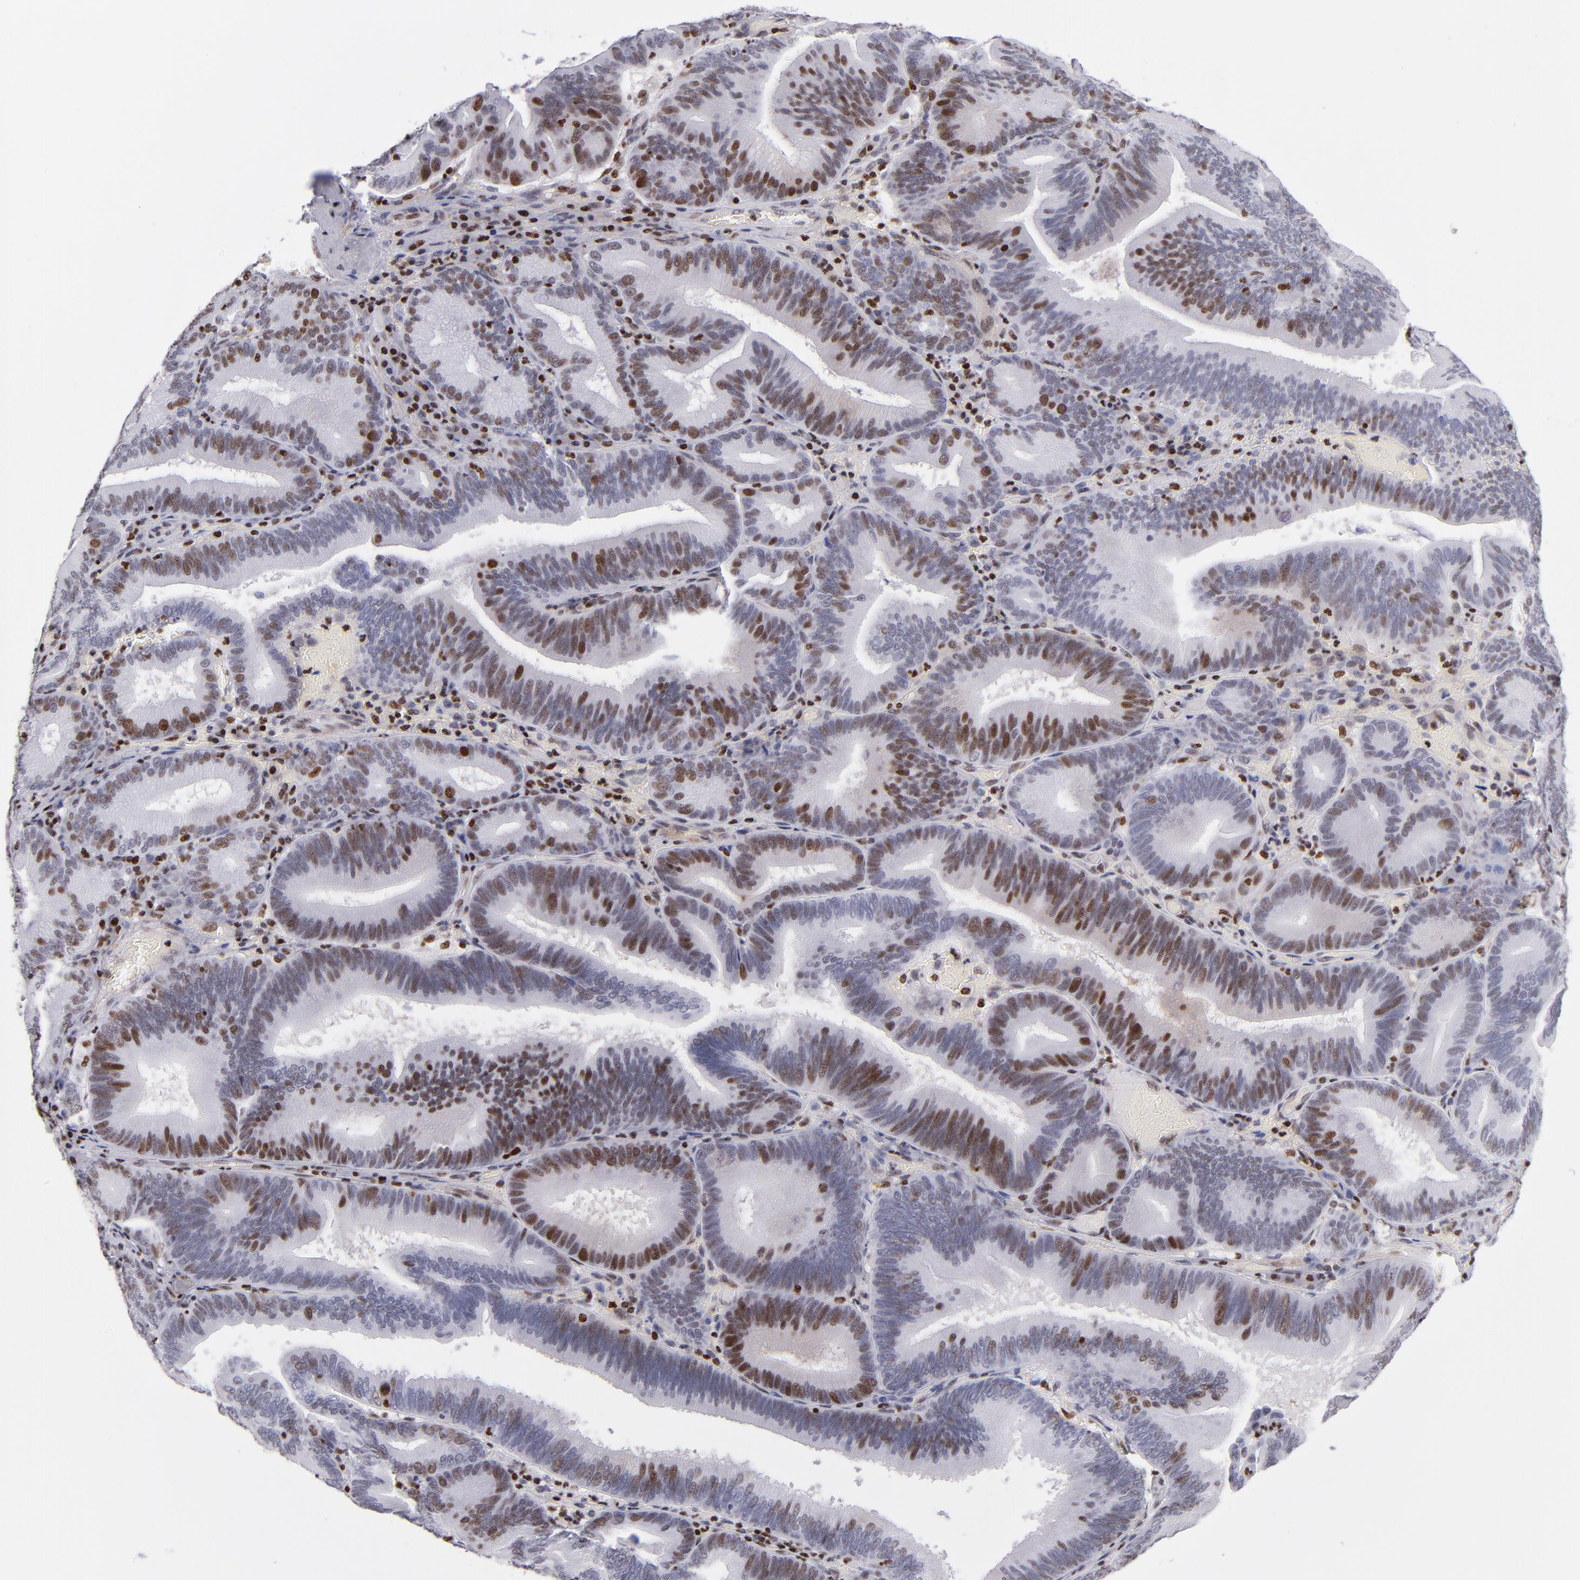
{"staining": {"intensity": "moderate", "quantity": "25%-75%", "location": "nuclear"}, "tissue": "pancreatic cancer", "cell_type": "Tumor cells", "image_type": "cancer", "snomed": [{"axis": "morphology", "description": "Adenocarcinoma, NOS"}, {"axis": "topography", "description": "Pancreas"}], "caption": "Protein staining reveals moderate nuclear staining in approximately 25%-75% of tumor cells in pancreatic adenocarcinoma. Nuclei are stained in blue.", "gene": "POLA1", "patient": {"sex": "male", "age": 82}}